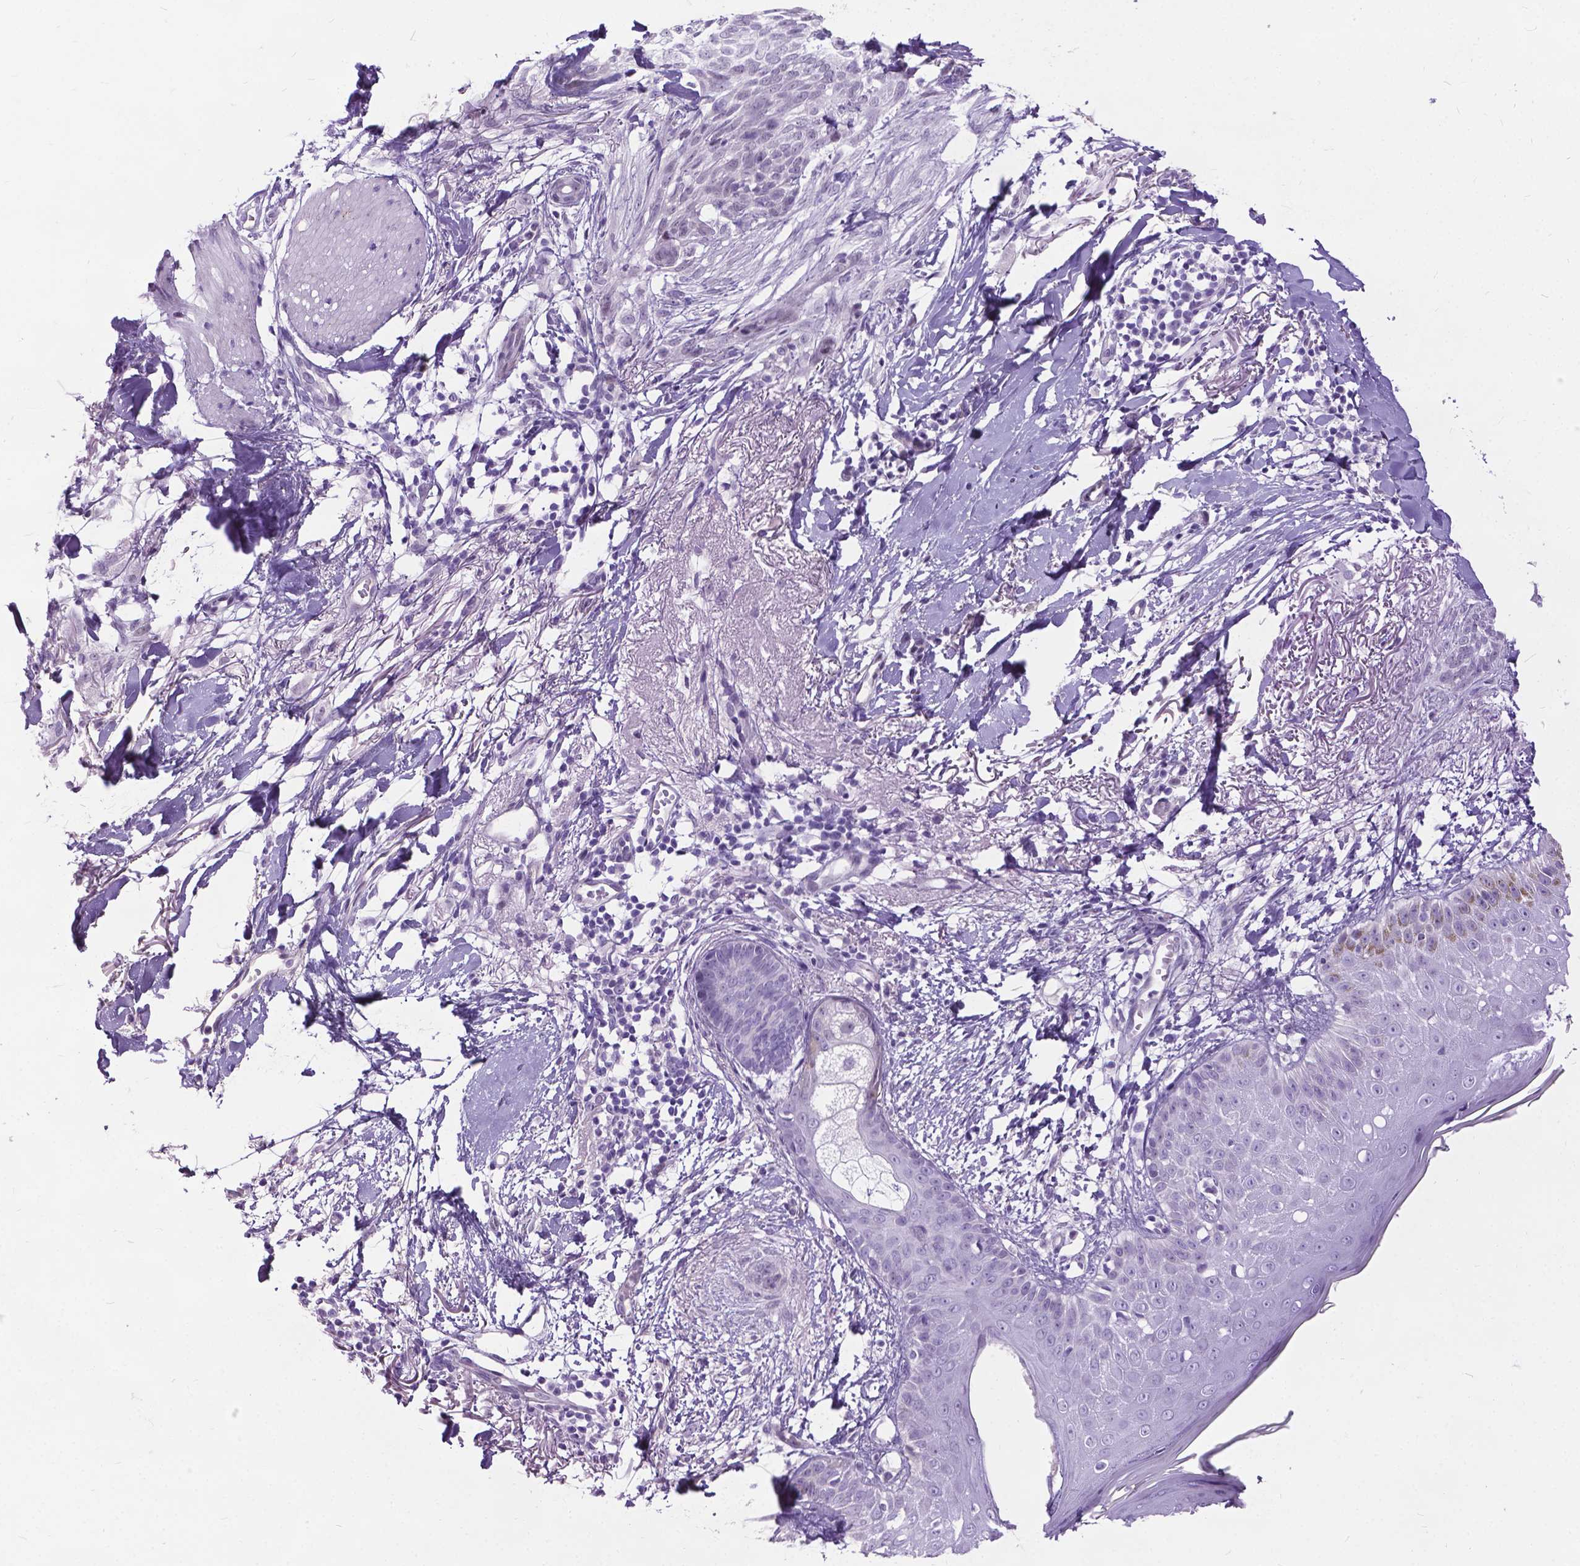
{"staining": {"intensity": "negative", "quantity": "none", "location": "none"}, "tissue": "skin cancer", "cell_type": "Tumor cells", "image_type": "cancer", "snomed": [{"axis": "morphology", "description": "Normal tissue, NOS"}, {"axis": "morphology", "description": "Basal cell carcinoma"}, {"axis": "topography", "description": "Skin"}], "caption": "The immunohistochemistry (IHC) micrograph has no significant staining in tumor cells of skin cancer tissue.", "gene": "PROB1", "patient": {"sex": "male", "age": 84}}